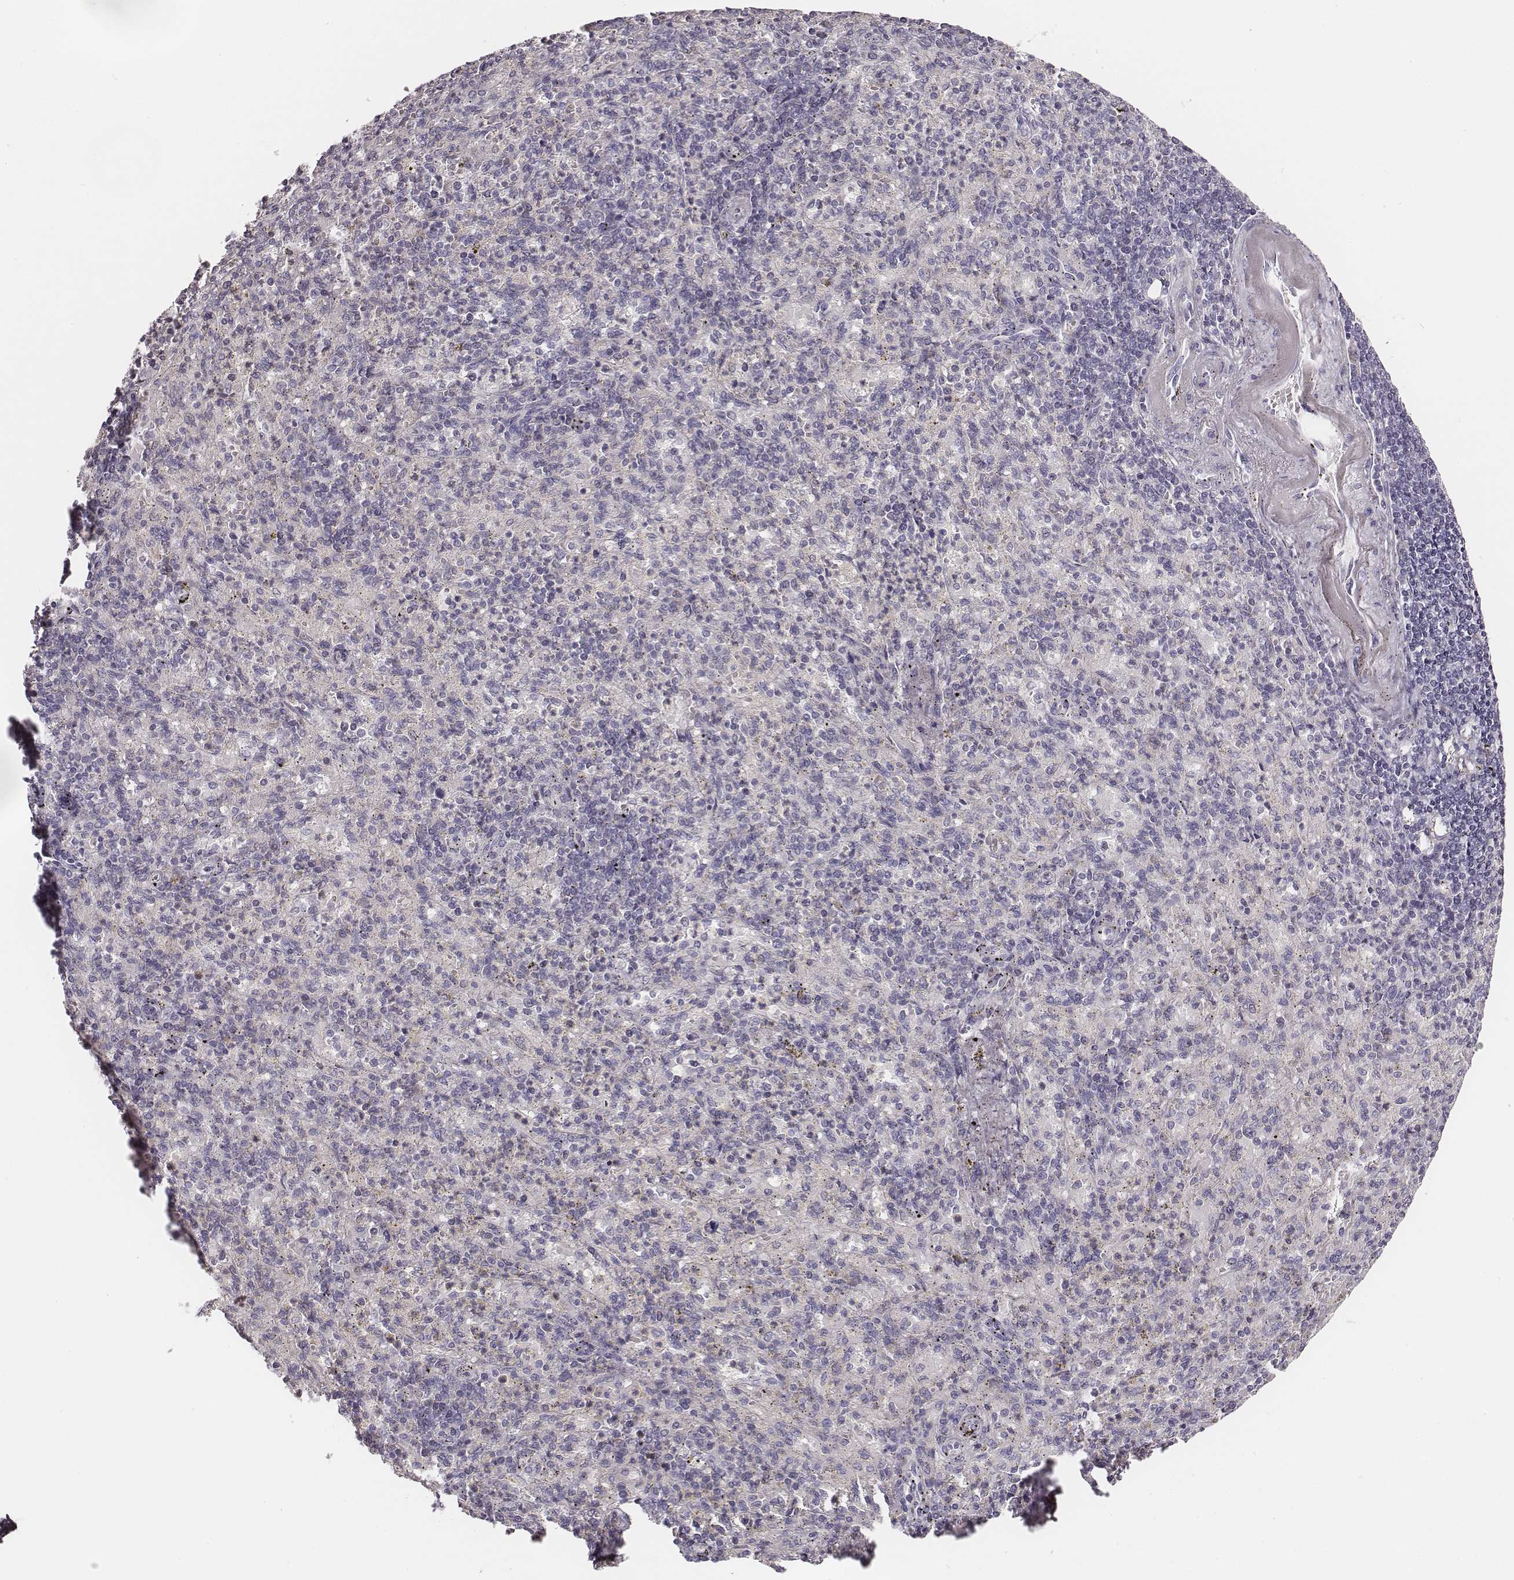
{"staining": {"intensity": "negative", "quantity": "none", "location": "none"}, "tissue": "spleen", "cell_type": "Cells in red pulp", "image_type": "normal", "snomed": [{"axis": "morphology", "description": "Normal tissue, NOS"}, {"axis": "topography", "description": "Spleen"}], "caption": "DAB (3,3'-diaminobenzidine) immunohistochemical staining of normal spleen displays no significant staining in cells in red pulp. (Brightfield microscopy of DAB immunohistochemistry (IHC) at high magnification).", "gene": "UBL4B", "patient": {"sex": "female", "age": 74}}